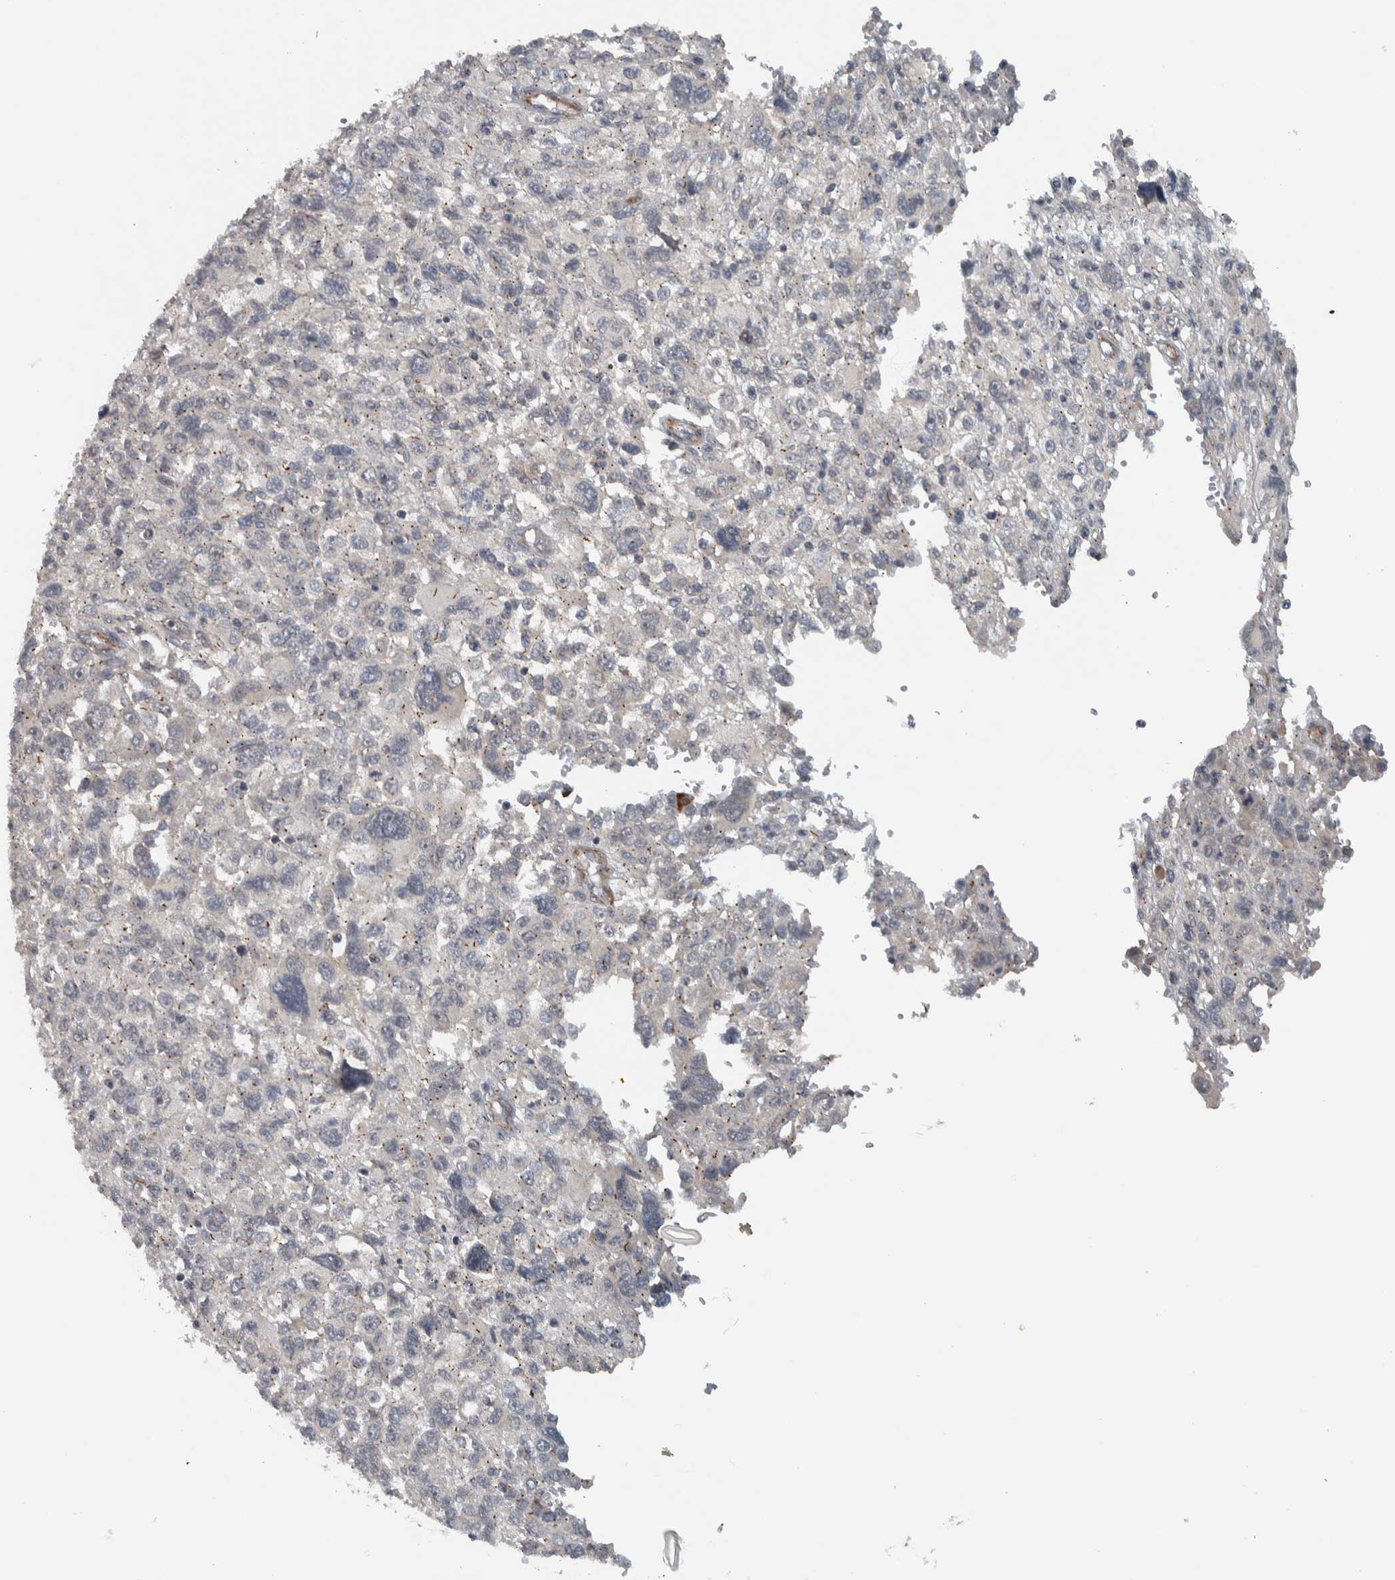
{"staining": {"intensity": "negative", "quantity": "none", "location": "none"}, "tissue": "melanoma", "cell_type": "Tumor cells", "image_type": "cancer", "snomed": [{"axis": "morphology", "description": "Malignant melanoma, NOS"}, {"axis": "topography", "description": "Skin"}], "caption": "The micrograph exhibits no staining of tumor cells in malignant melanoma.", "gene": "LBHD1", "patient": {"sex": "female", "age": 55}}